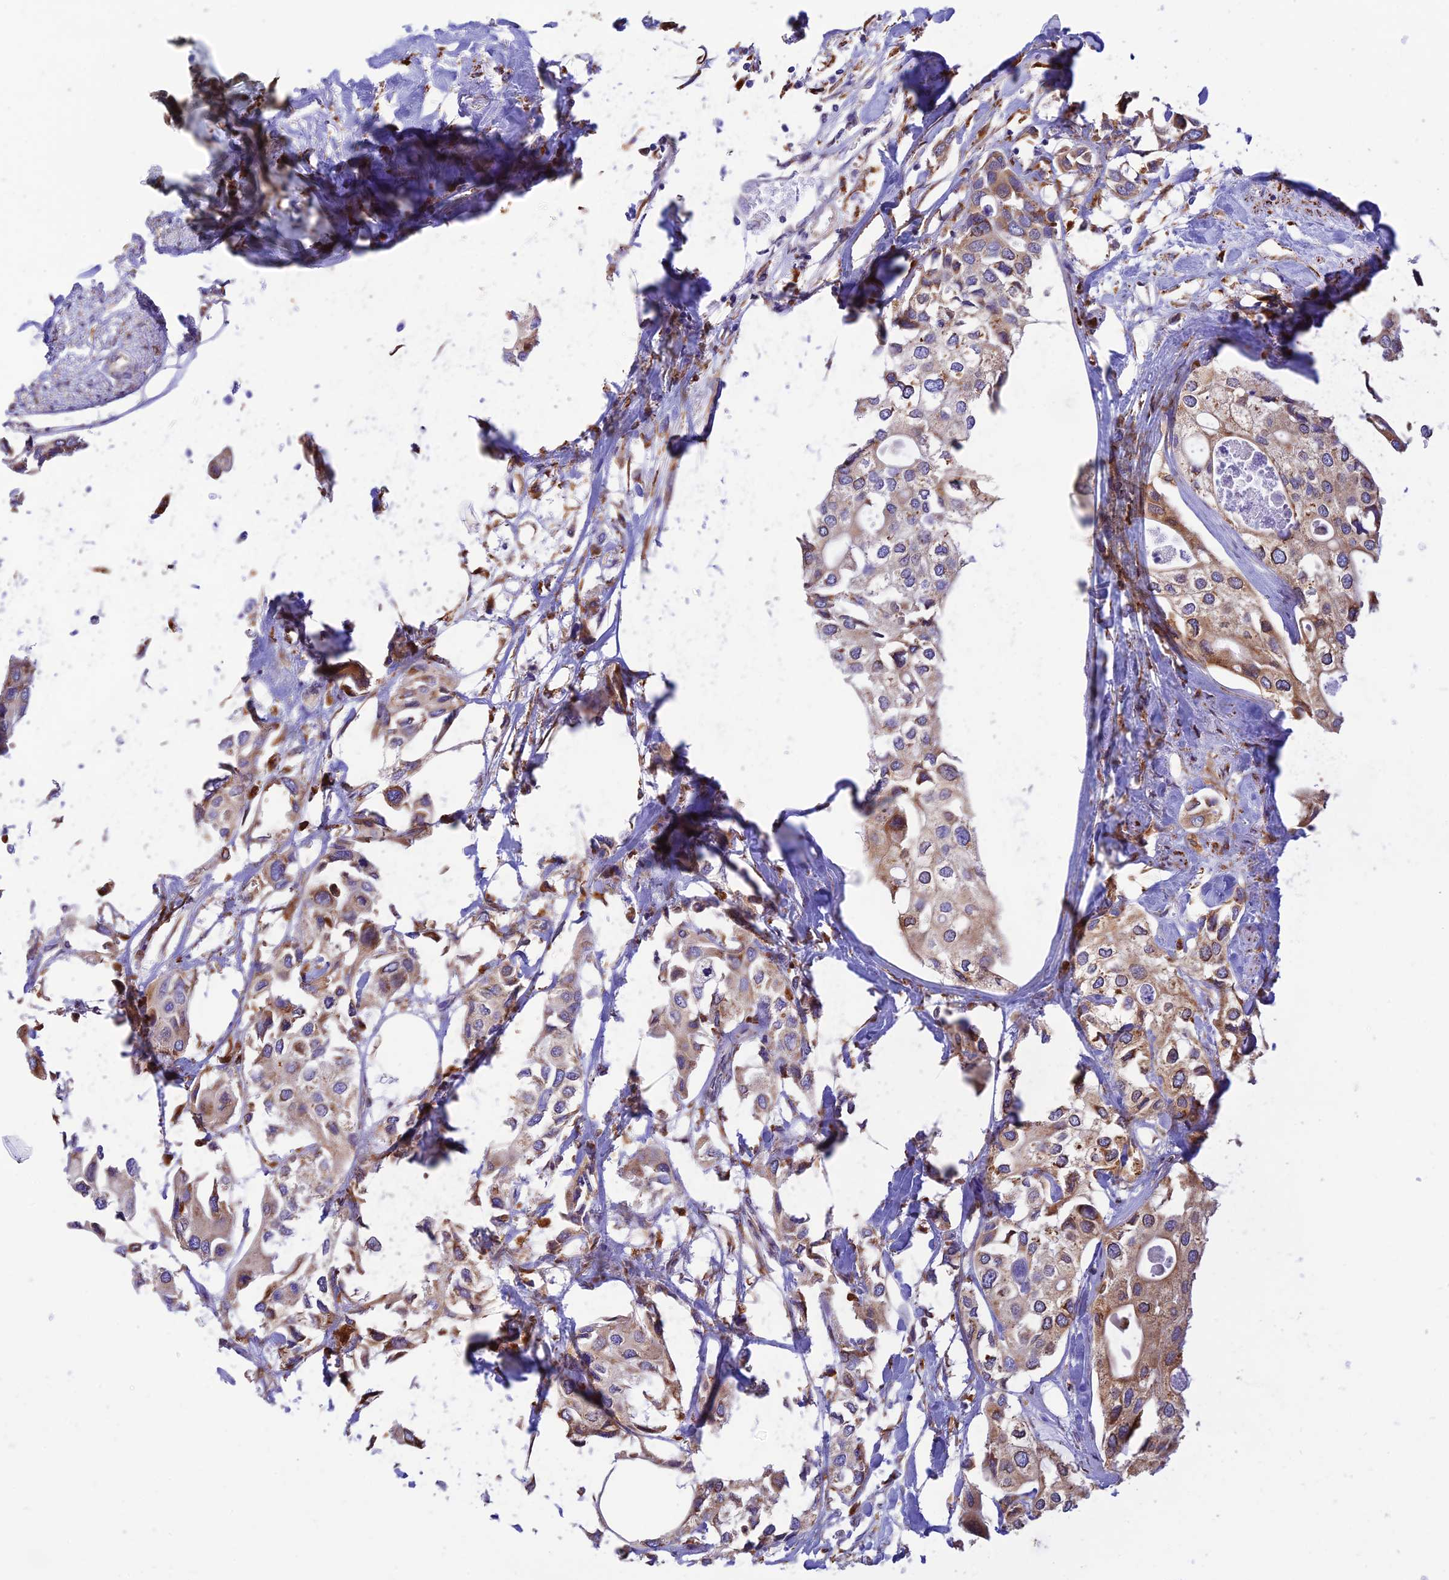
{"staining": {"intensity": "moderate", "quantity": "<25%", "location": "cytoplasmic/membranous"}, "tissue": "urothelial cancer", "cell_type": "Tumor cells", "image_type": "cancer", "snomed": [{"axis": "morphology", "description": "Urothelial carcinoma, High grade"}, {"axis": "topography", "description": "Urinary bladder"}], "caption": "Urothelial cancer tissue reveals moderate cytoplasmic/membranous positivity in about <25% of tumor cells", "gene": "VKORC1", "patient": {"sex": "male", "age": 64}}